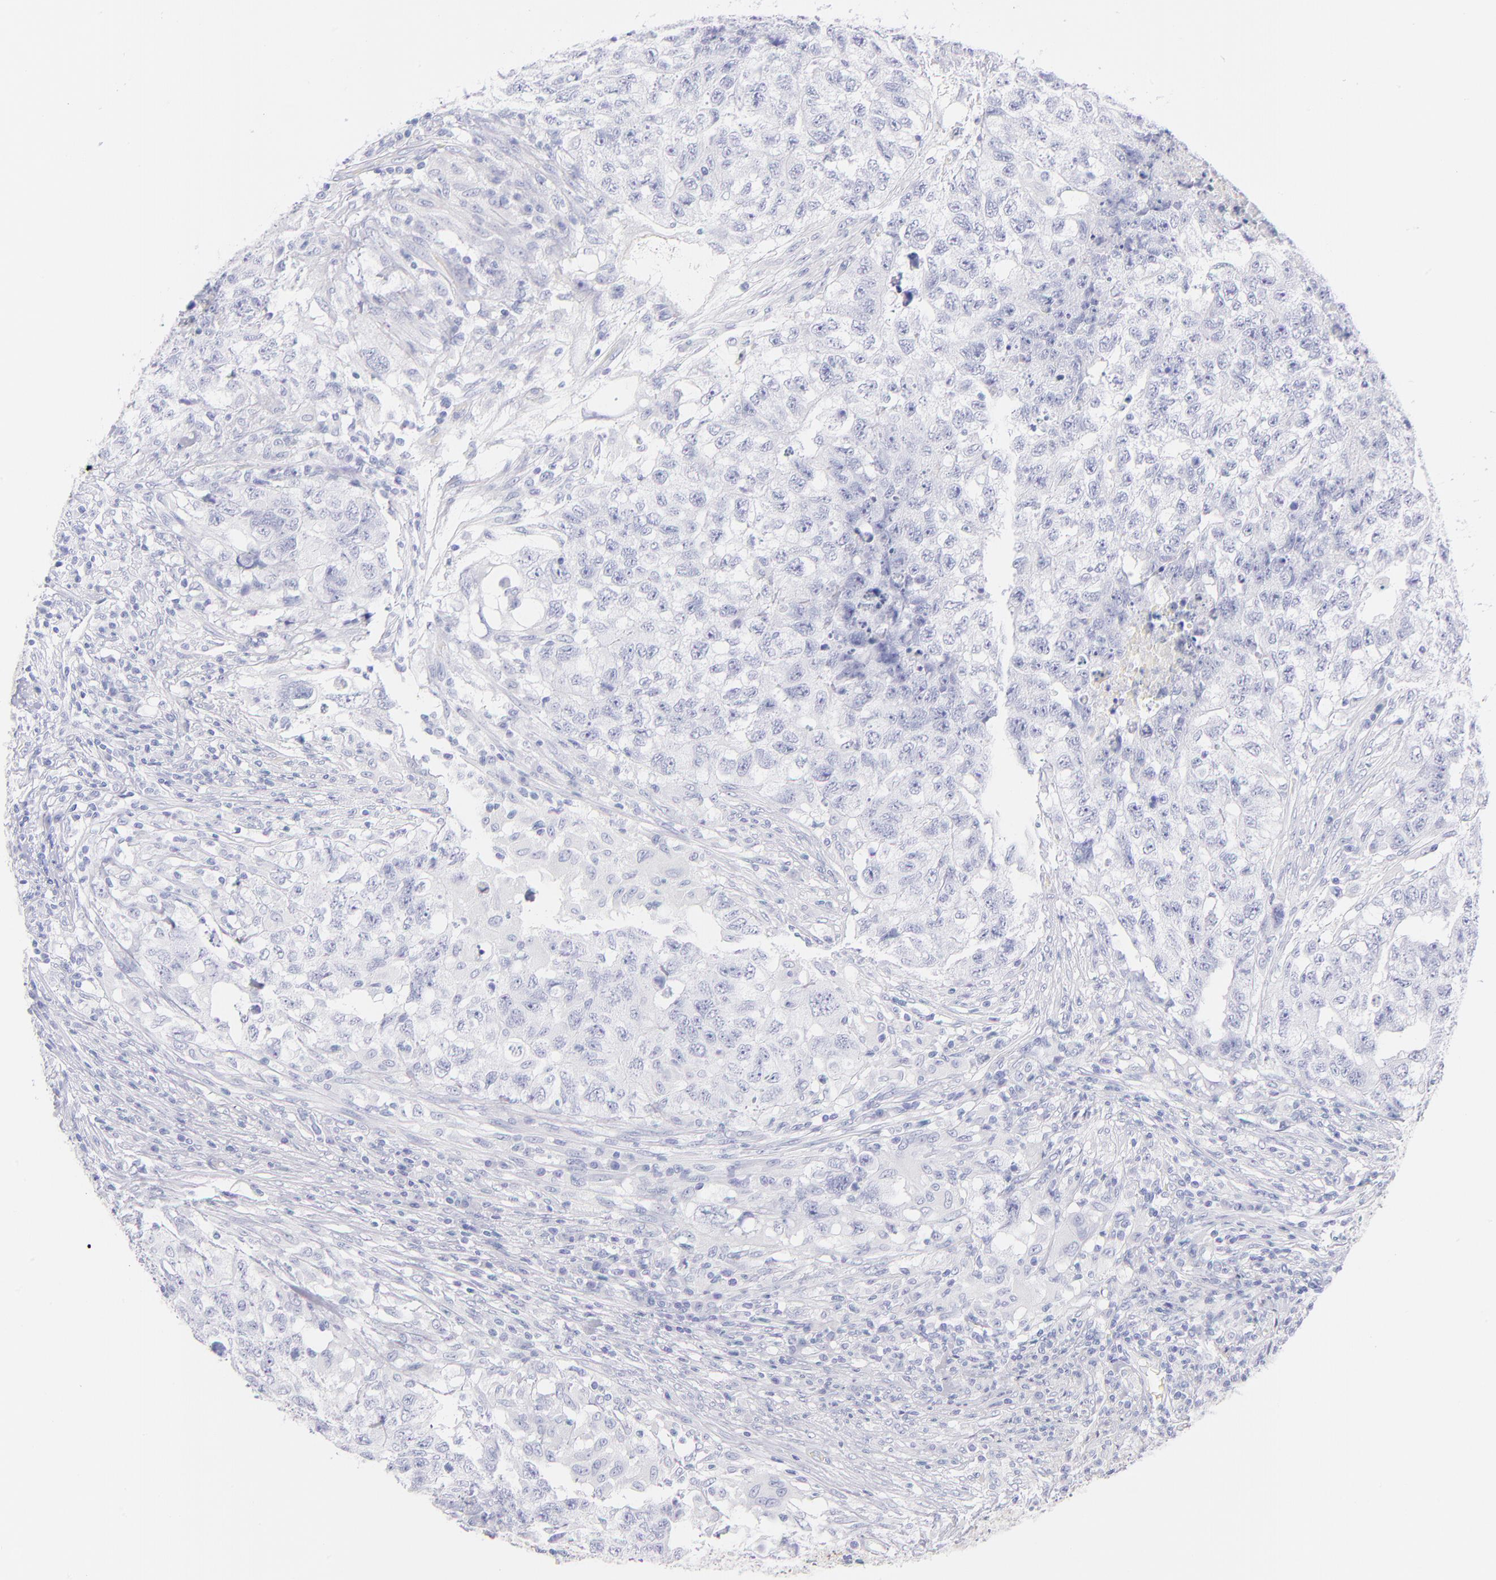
{"staining": {"intensity": "negative", "quantity": "none", "location": "none"}, "tissue": "testis cancer", "cell_type": "Tumor cells", "image_type": "cancer", "snomed": [{"axis": "morphology", "description": "Carcinoma, Embryonal, NOS"}, {"axis": "topography", "description": "Testis"}], "caption": "High power microscopy micrograph of an immunohistochemistry (IHC) histopathology image of testis cancer, revealing no significant expression in tumor cells. (Brightfield microscopy of DAB immunohistochemistry at high magnification).", "gene": "HP", "patient": {"sex": "male", "age": 21}}